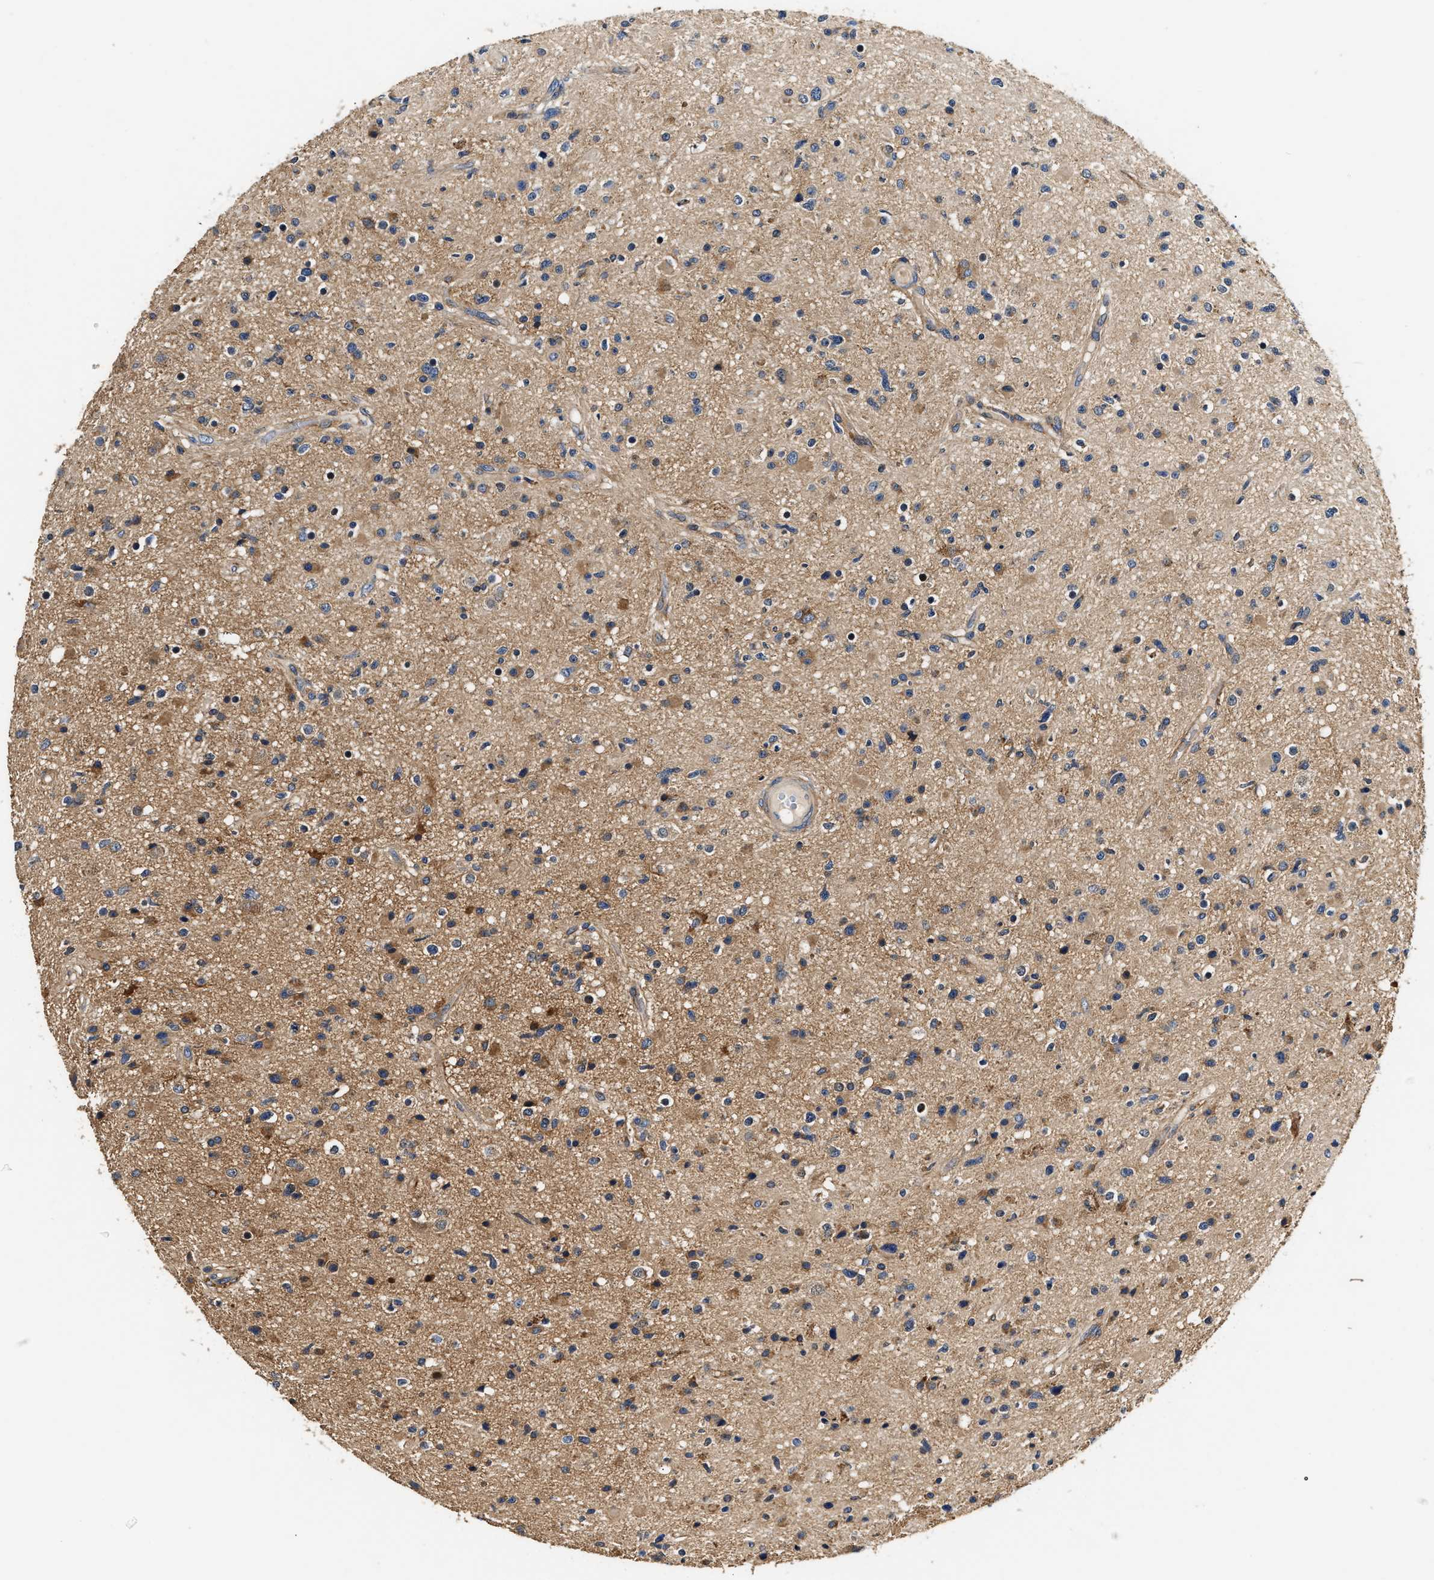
{"staining": {"intensity": "moderate", "quantity": "25%-75%", "location": "cytoplasmic/membranous"}, "tissue": "glioma", "cell_type": "Tumor cells", "image_type": "cancer", "snomed": [{"axis": "morphology", "description": "Glioma, malignant, High grade"}, {"axis": "topography", "description": "Brain"}], "caption": "Glioma stained with a brown dye displays moderate cytoplasmic/membranous positive positivity in about 25%-75% of tumor cells.", "gene": "TEX2", "patient": {"sex": "male", "age": 33}}